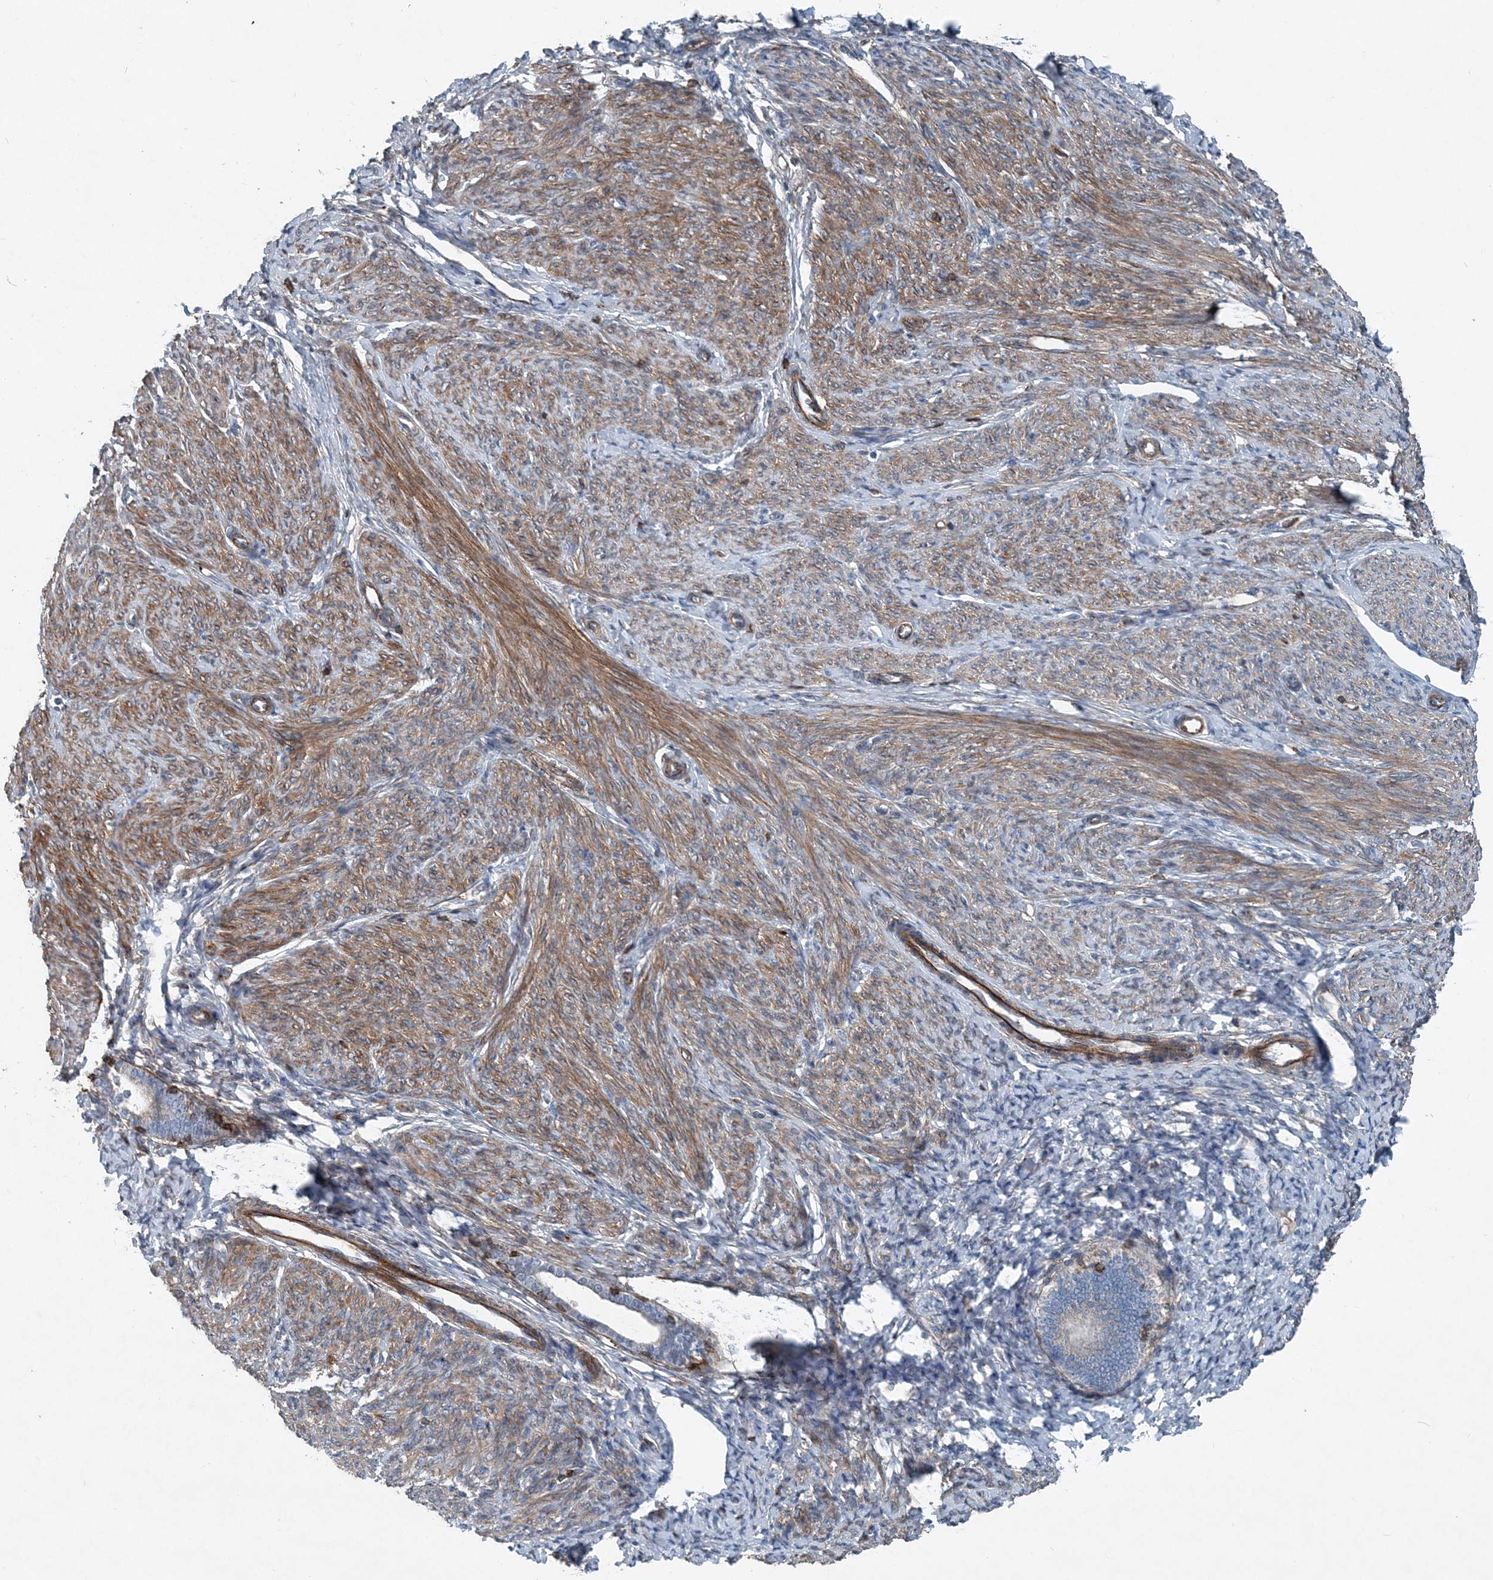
{"staining": {"intensity": "moderate", "quantity": "<25%", "location": "cytoplasmic/membranous"}, "tissue": "endometrium", "cell_type": "Cells in endometrial stroma", "image_type": "normal", "snomed": [{"axis": "morphology", "description": "Normal tissue, NOS"}, {"axis": "topography", "description": "Endometrium"}], "caption": "This photomicrograph exhibits immunohistochemistry (IHC) staining of benign human endometrium, with low moderate cytoplasmic/membranous expression in about <25% of cells in endometrial stroma.", "gene": "DGUOK", "patient": {"sex": "female", "age": 72}}